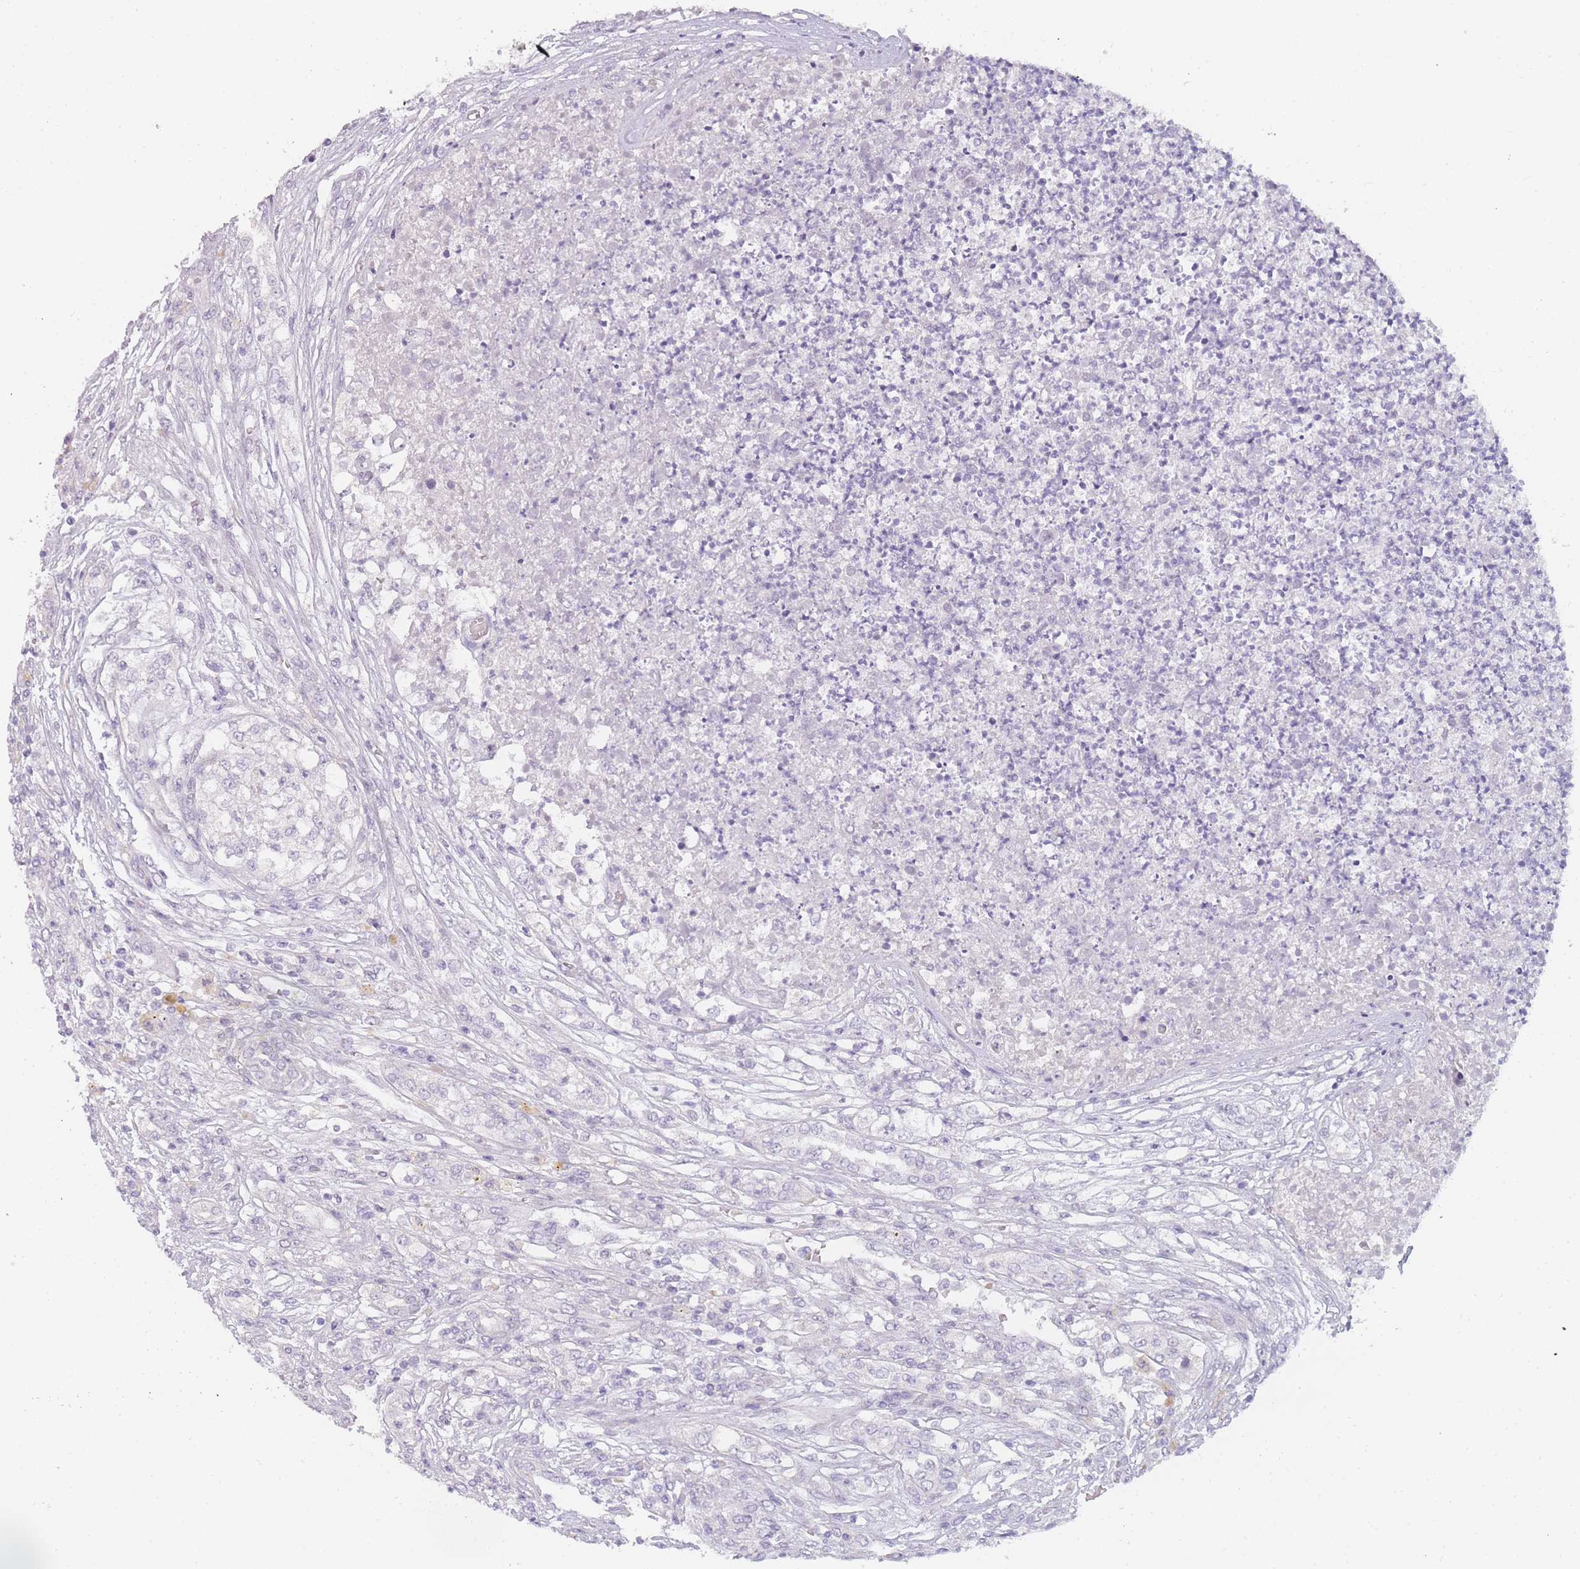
{"staining": {"intensity": "negative", "quantity": "none", "location": "none"}, "tissue": "renal cancer", "cell_type": "Tumor cells", "image_type": "cancer", "snomed": [{"axis": "morphology", "description": "Adenocarcinoma, NOS"}, {"axis": "topography", "description": "Kidney"}], "caption": "Tumor cells are negative for protein expression in human renal cancer.", "gene": "INS", "patient": {"sex": "female", "age": 54}}